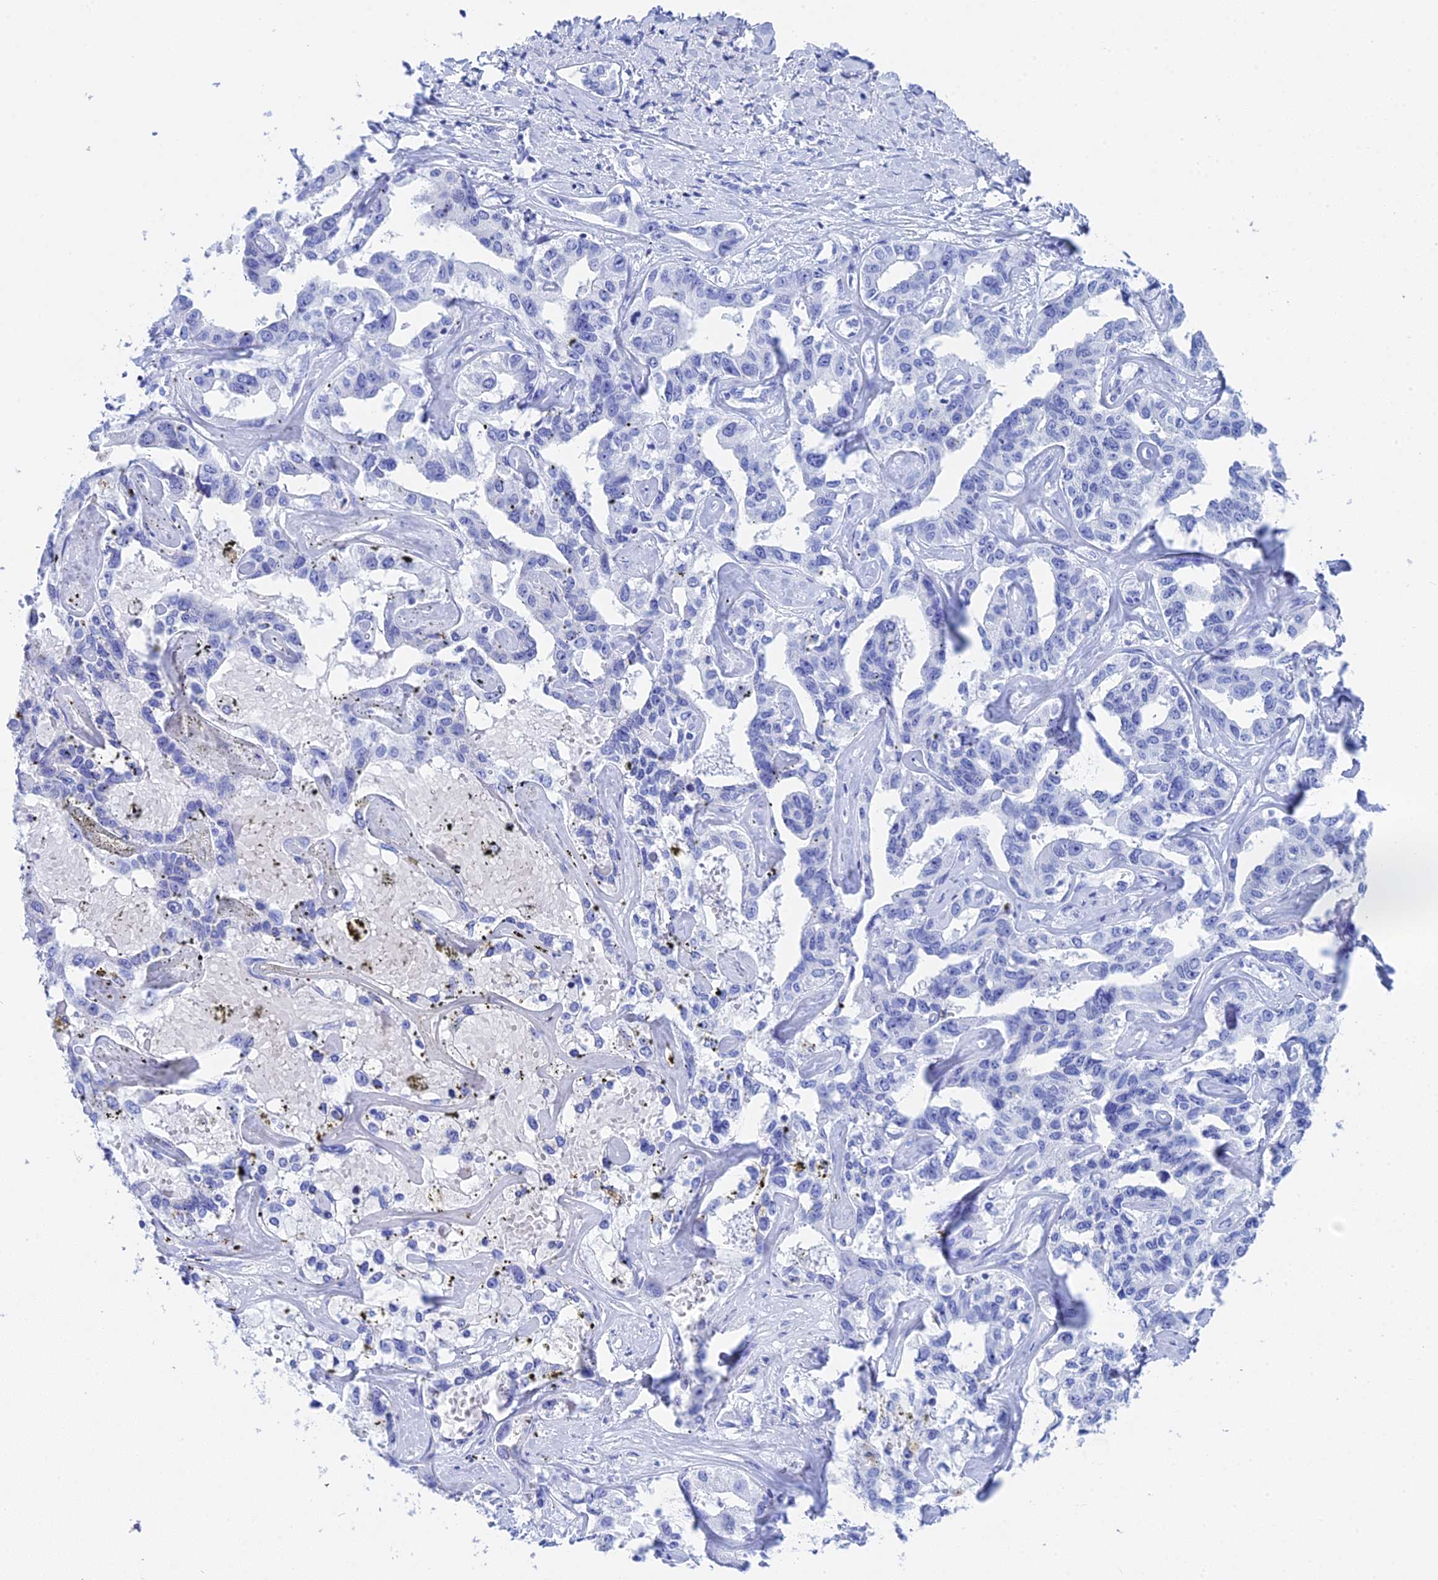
{"staining": {"intensity": "negative", "quantity": "none", "location": "none"}, "tissue": "liver cancer", "cell_type": "Tumor cells", "image_type": "cancer", "snomed": [{"axis": "morphology", "description": "Cholangiocarcinoma"}, {"axis": "topography", "description": "Liver"}], "caption": "High magnification brightfield microscopy of liver cancer (cholangiocarcinoma) stained with DAB (brown) and counterstained with hematoxylin (blue): tumor cells show no significant staining.", "gene": "TEX101", "patient": {"sex": "male", "age": 59}}